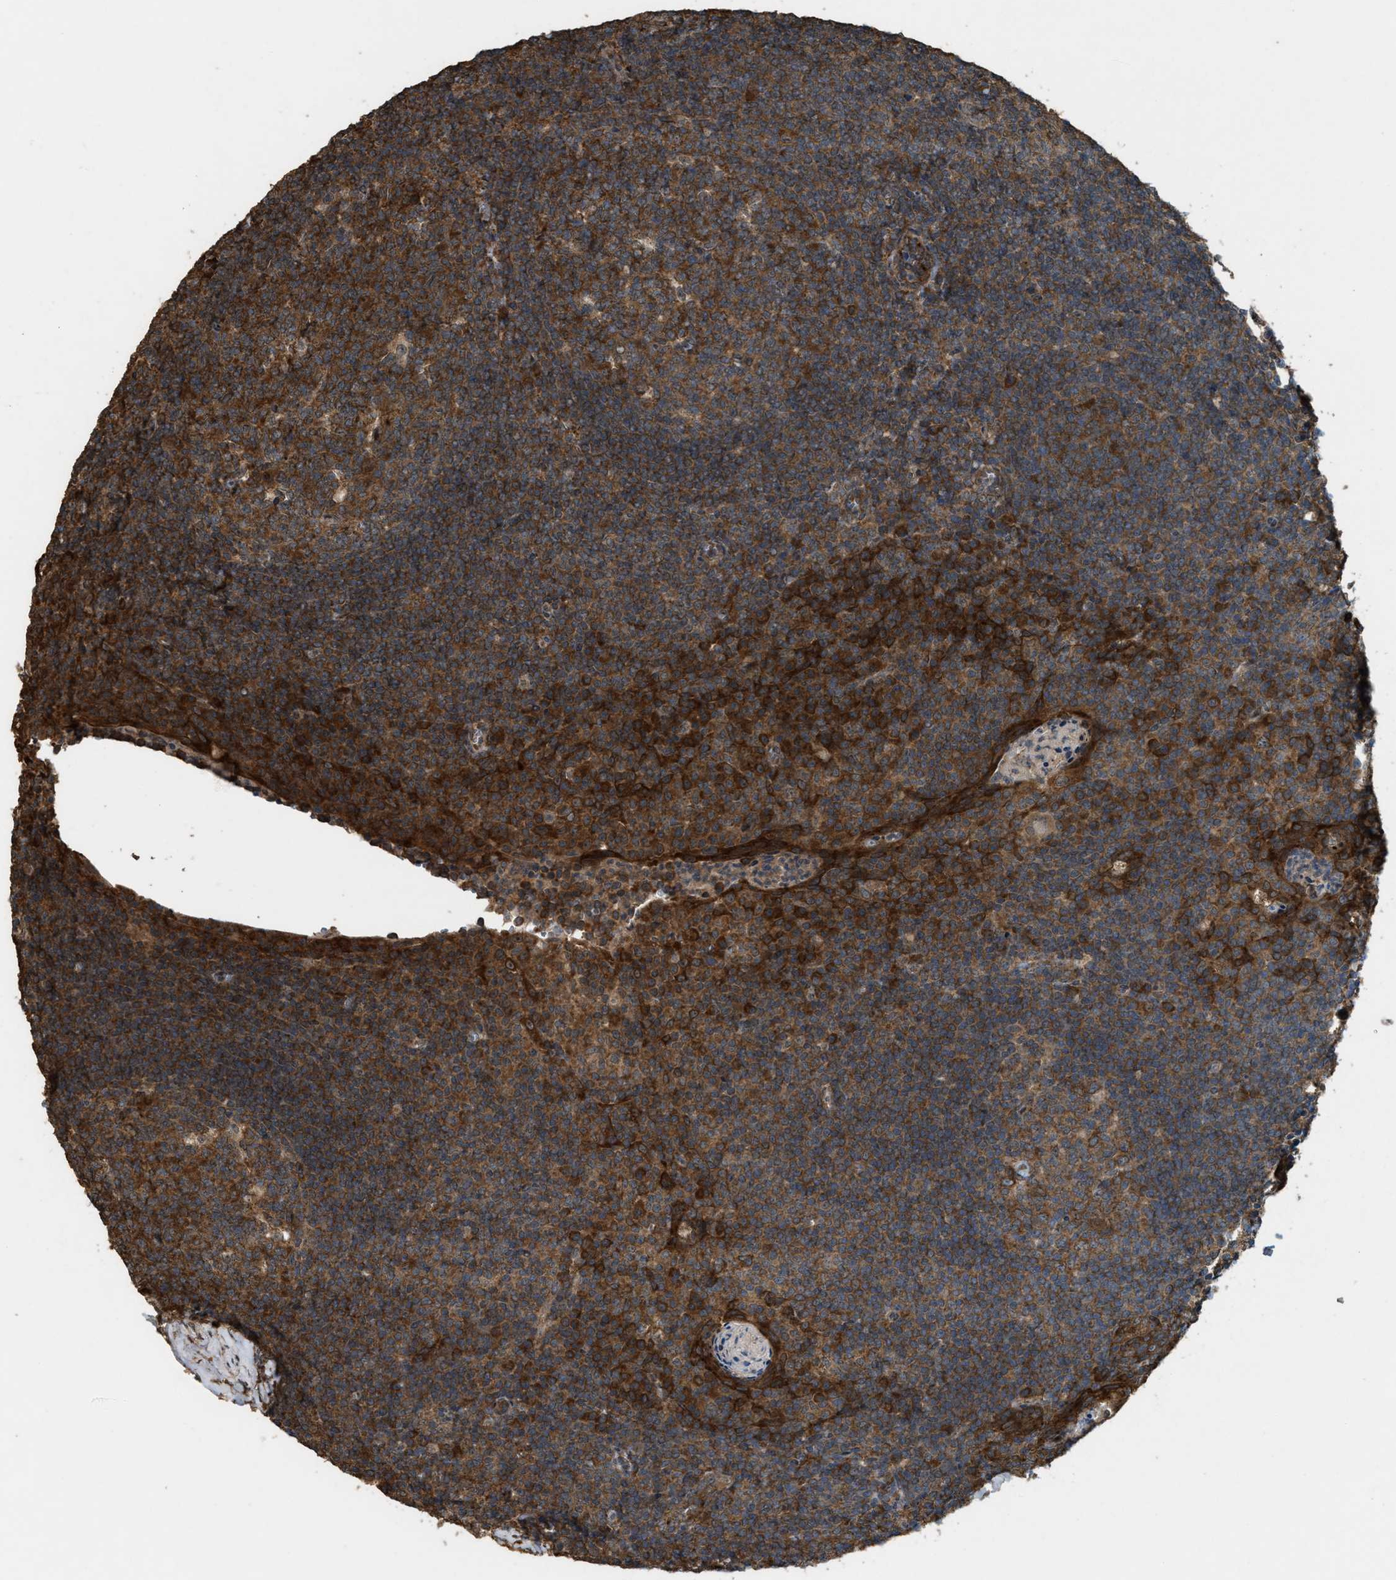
{"staining": {"intensity": "moderate", "quantity": ">75%", "location": "cytoplasmic/membranous"}, "tissue": "tonsil", "cell_type": "Germinal center cells", "image_type": "normal", "snomed": [{"axis": "morphology", "description": "Normal tissue, NOS"}, {"axis": "topography", "description": "Tonsil"}], "caption": "Immunohistochemical staining of unremarkable human tonsil shows >75% levels of moderate cytoplasmic/membranous protein expression in approximately >75% of germinal center cells. (brown staining indicates protein expression, while blue staining denotes nuclei).", "gene": "ARHGEF5", "patient": {"sex": "male", "age": 37}}